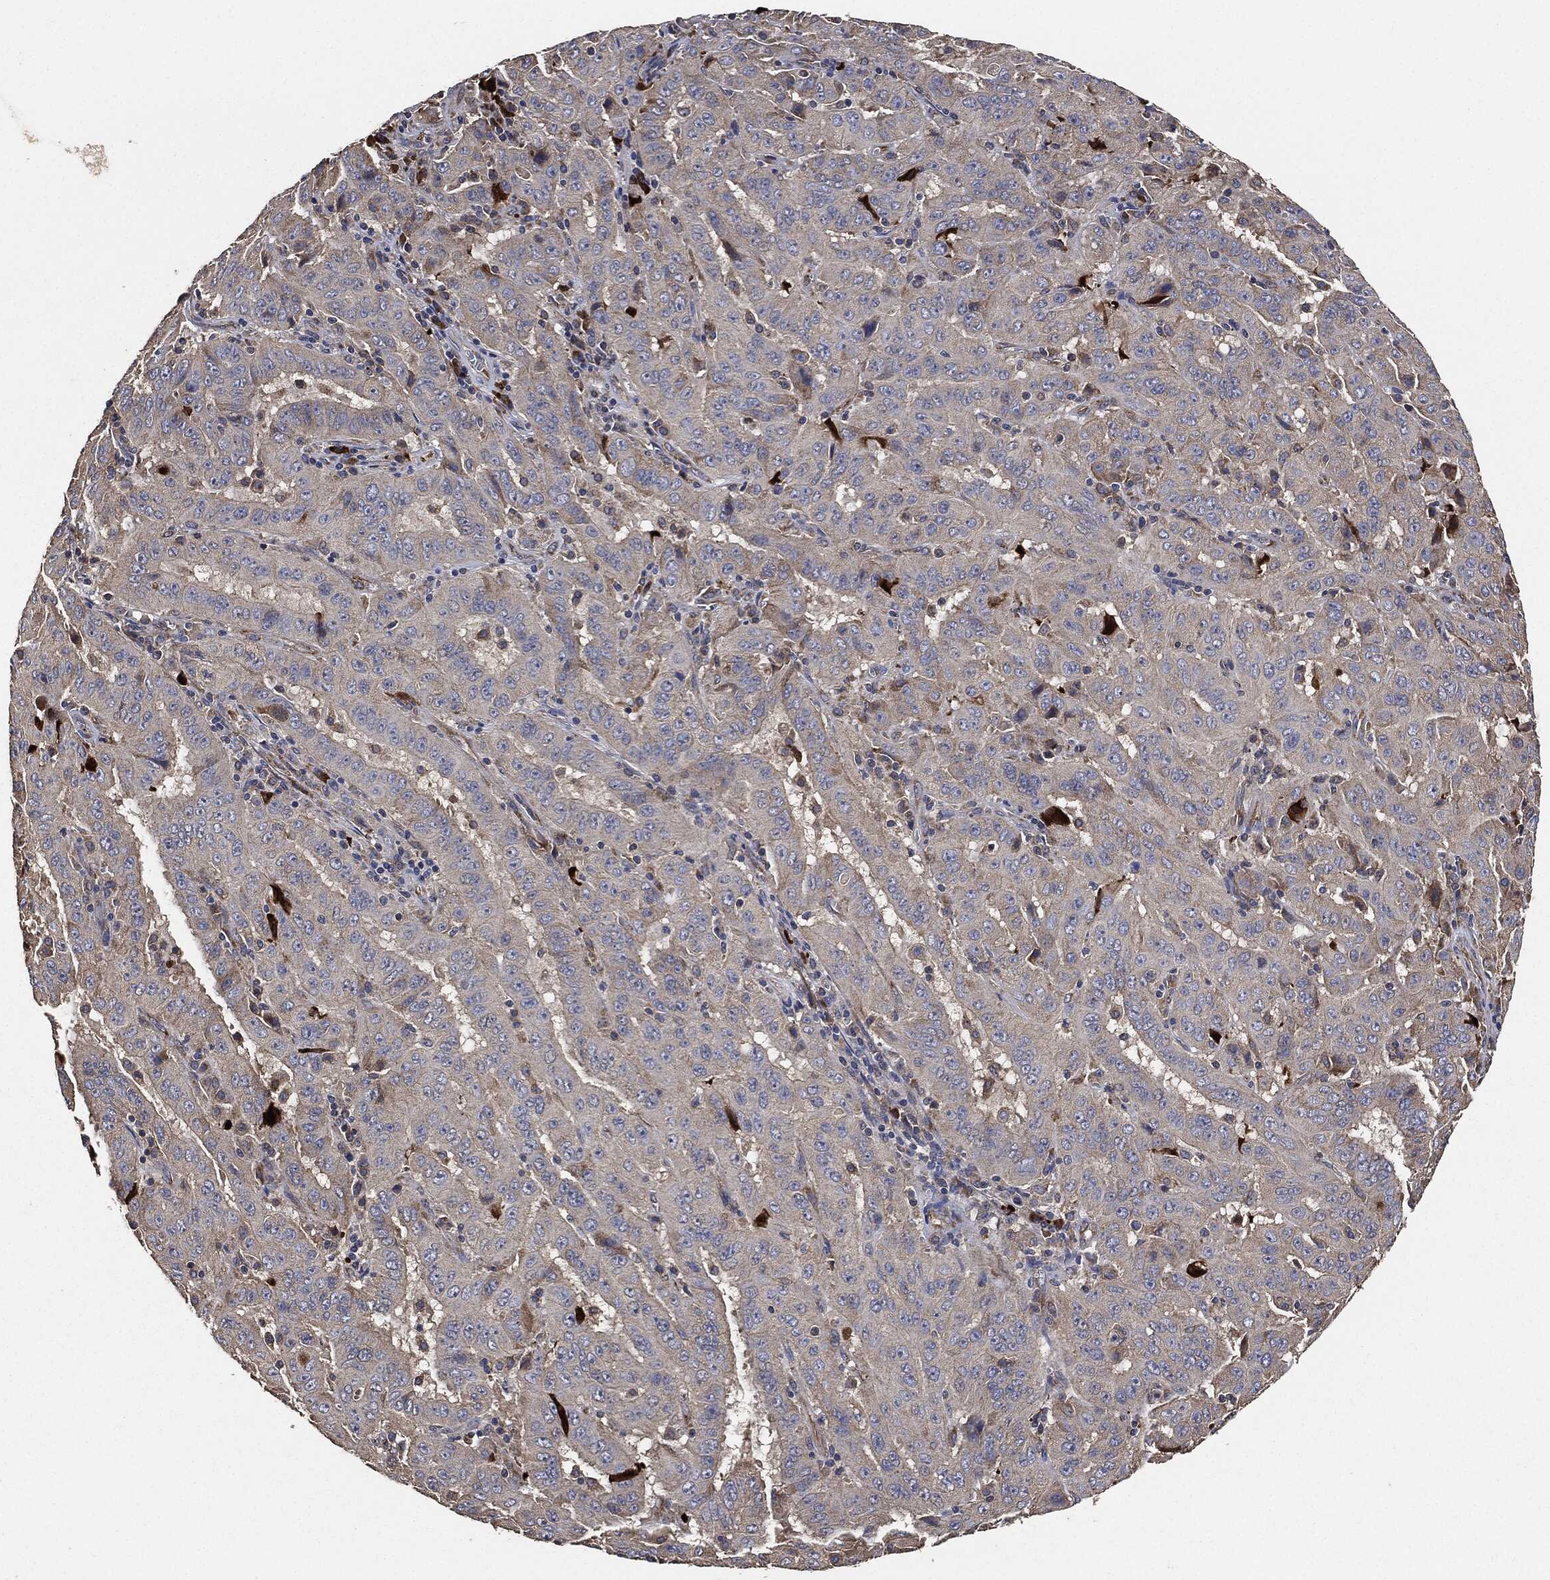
{"staining": {"intensity": "weak", "quantity": "<25%", "location": "cytoplasmic/membranous"}, "tissue": "pancreatic cancer", "cell_type": "Tumor cells", "image_type": "cancer", "snomed": [{"axis": "morphology", "description": "Adenocarcinoma, NOS"}, {"axis": "topography", "description": "Pancreas"}], "caption": "DAB (3,3'-diaminobenzidine) immunohistochemical staining of pancreatic adenocarcinoma exhibits no significant staining in tumor cells.", "gene": "STK3", "patient": {"sex": "male", "age": 63}}